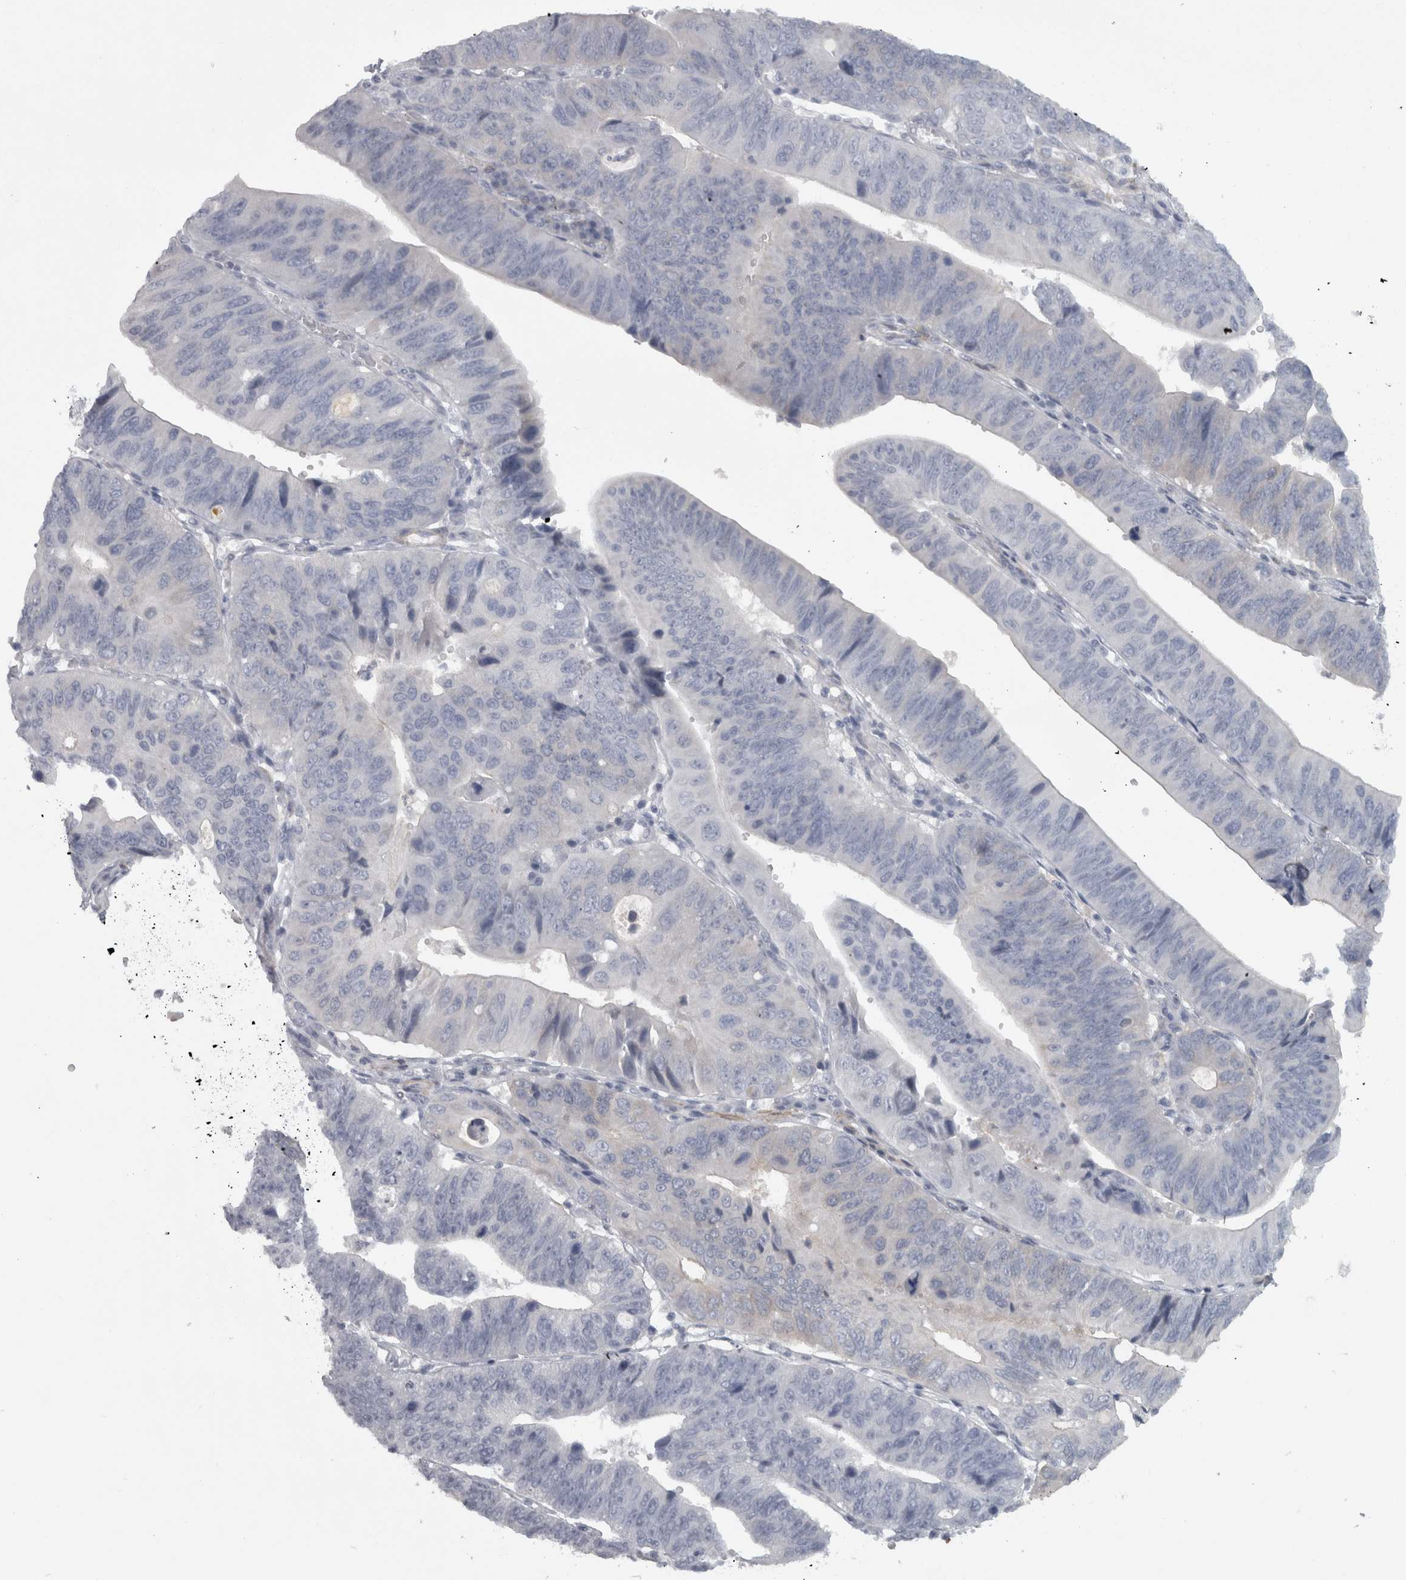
{"staining": {"intensity": "negative", "quantity": "none", "location": "none"}, "tissue": "stomach cancer", "cell_type": "Tumor cells", "image_type": "cancer", "snomed": [{"axis": "morphology", "description": "Adenocarcinoma, NOS"}, {"axis": "topography", "description": "Stomach"}], "caption": "This is an IHC photomicrograph of adenocarcinoma (stomach). There is no staining in tumor cells.", "gene": "PPP1R12B", "patient": {"sex": "male", "age": 59}}